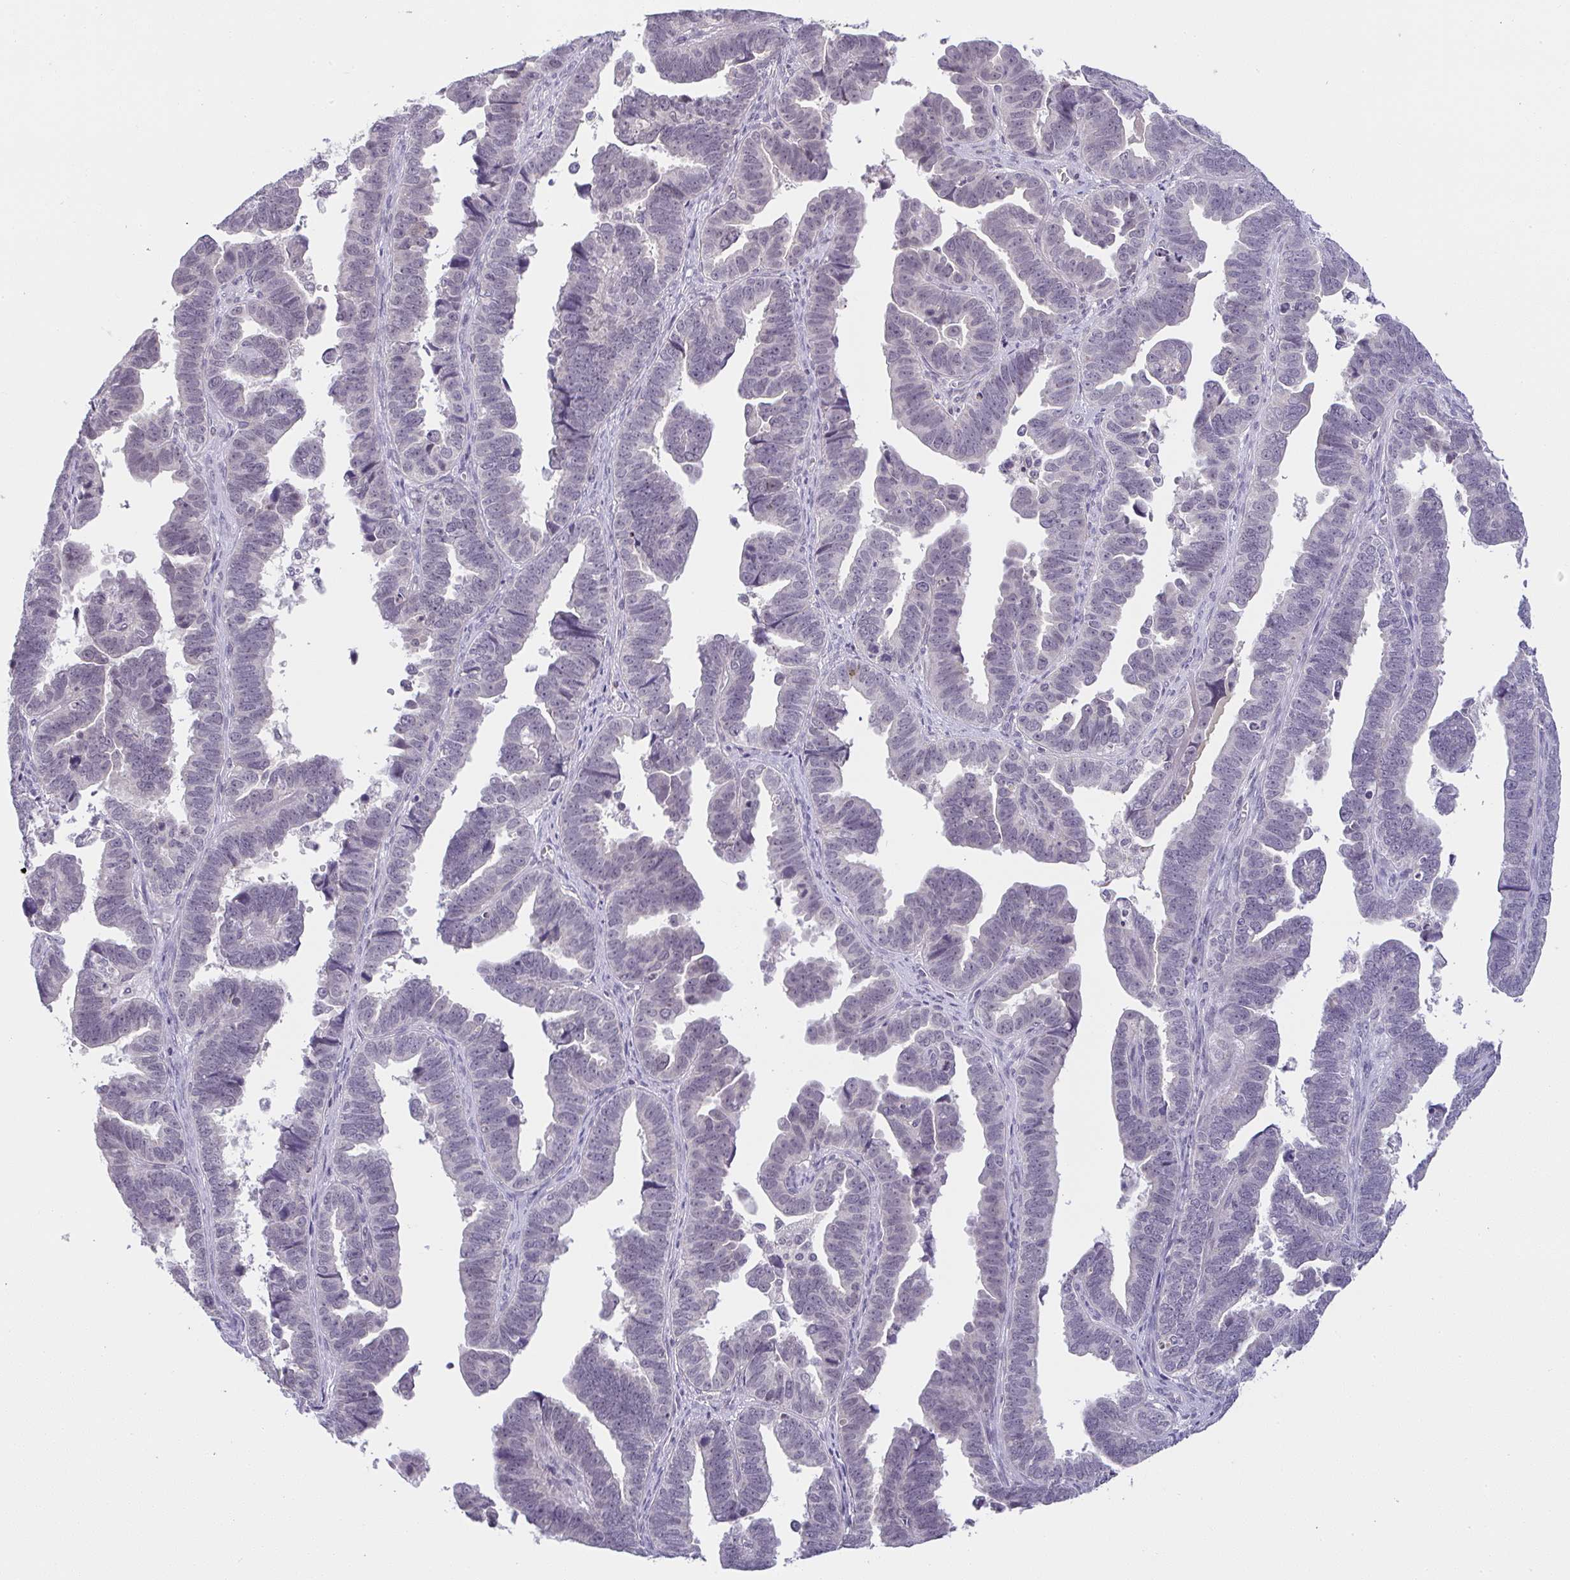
{"staining": {"intensity": "negative", "quantity": "none", "location": "none"}, "tissue": "endometrial cancer", "cell_type": "Tumor cells", "image_type": "cancer", "snomed": [{"axis": "morphology", "description": "Adenocarcinoma, NOS"}, {"axis": "topography", "description": "Endometrium"}], "caption": "Image shows no protein expression in tumor cells of endometrial adenocarcinoma tissue.", "gene": "CACNA1S", "patient": {"sex": "female", "age": 75}}